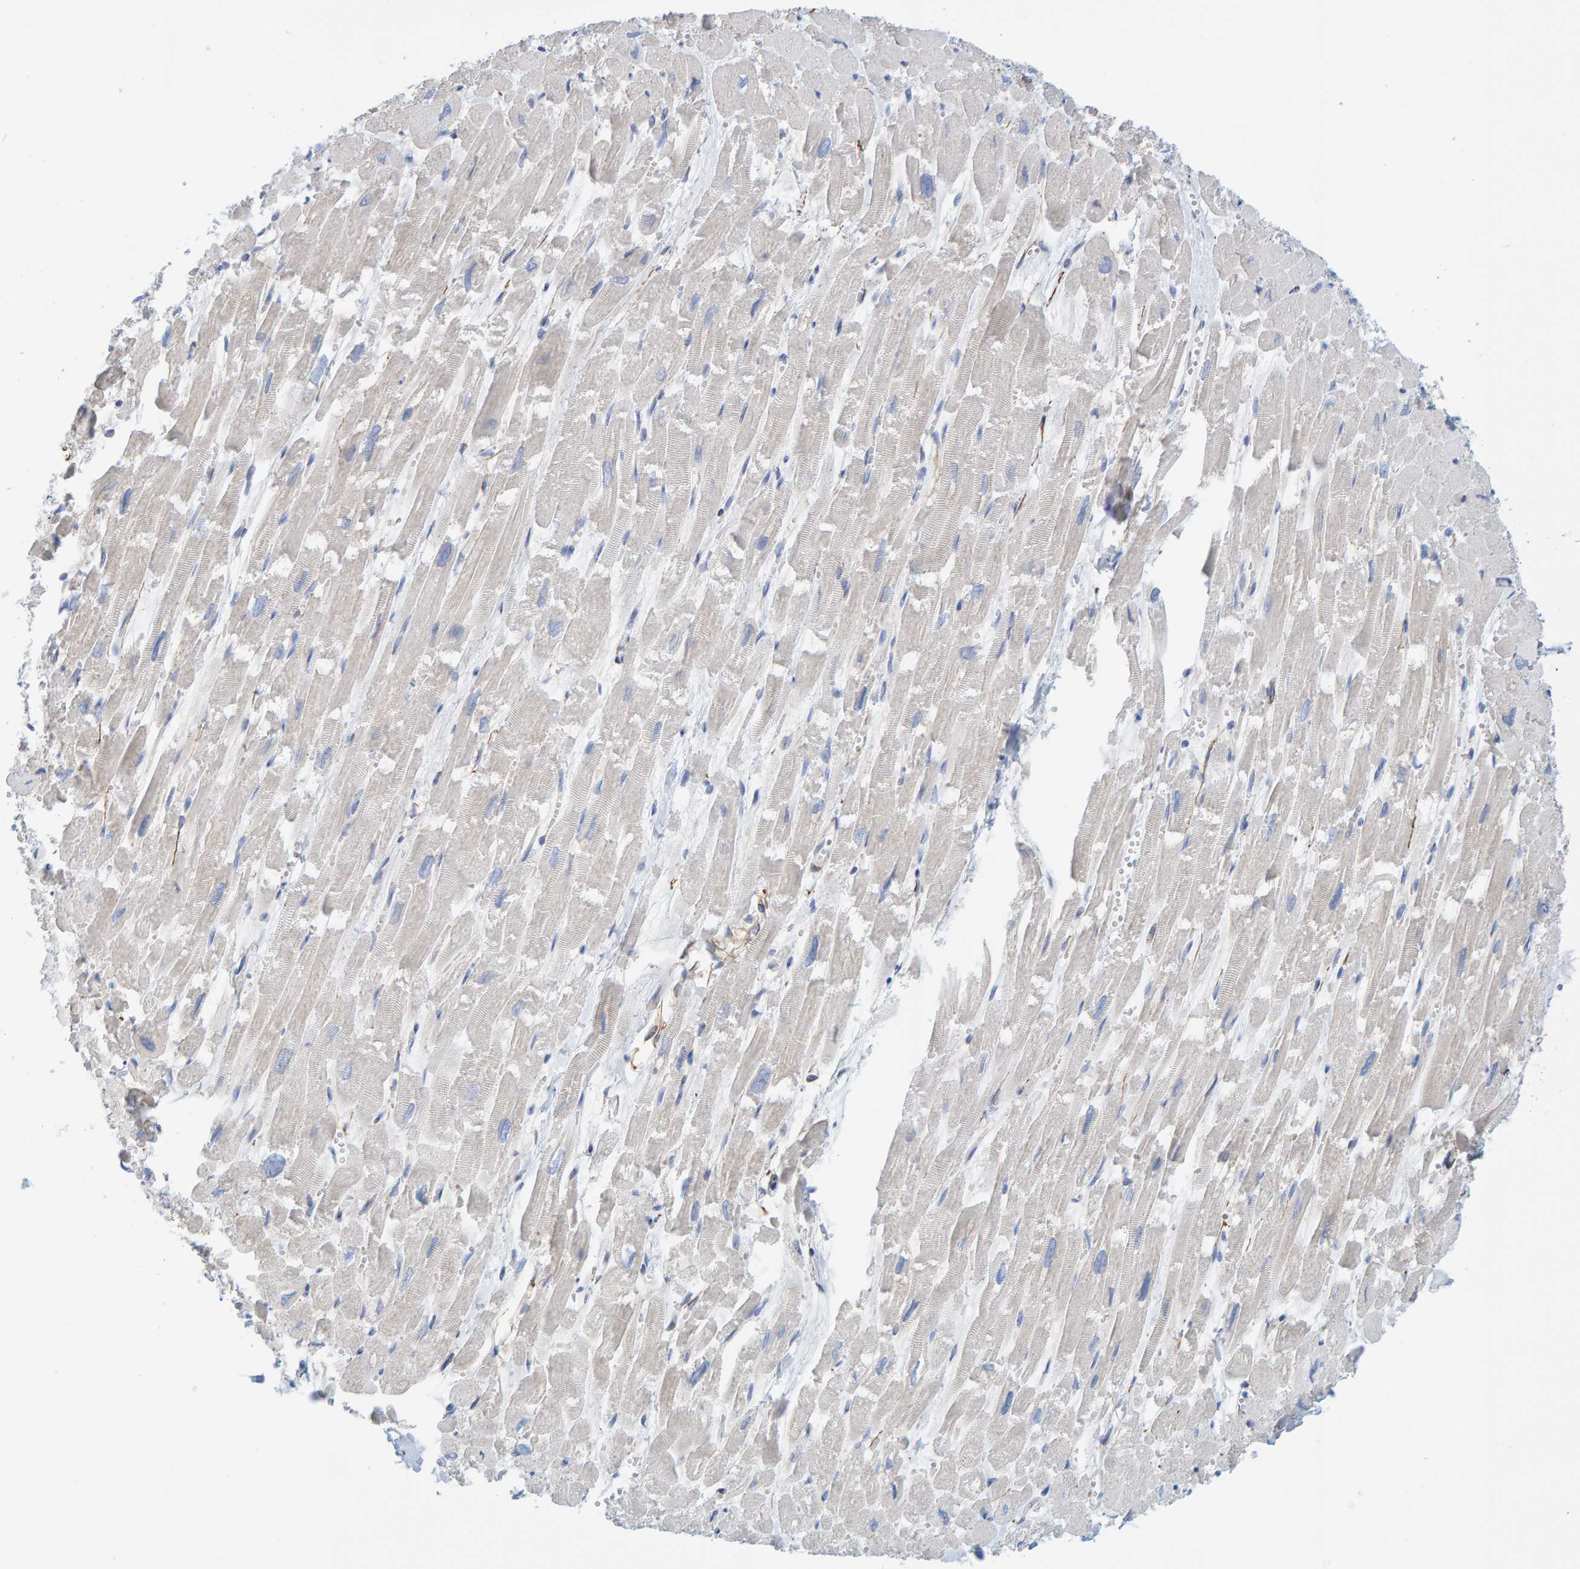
{"staining": {"intensity": "weak", "quantity": "<25%", "location": "cytoplasmic/membranous"}, "tissue": "heart muscle", "cell_type": "Cardiomyocytes", "image_type": "normal", "snomed": [{"axis": "morphology", "description": "Normal tissue, NOS"}, {"axis": "topography", "description": "Heart"}], "caption": "Immunohistochemistry (IHC) histopathology image of normal human heart muscle stained for a protein (brown), which shows no expression in cardiomyocytes. Brightfield microscopy of immunohistochemistry stained with DAB (brown) and hematoxylin (blue), captured at high magnification.", "gene": "MAP1B", "patient": {"sex": "male", "age": 54}}